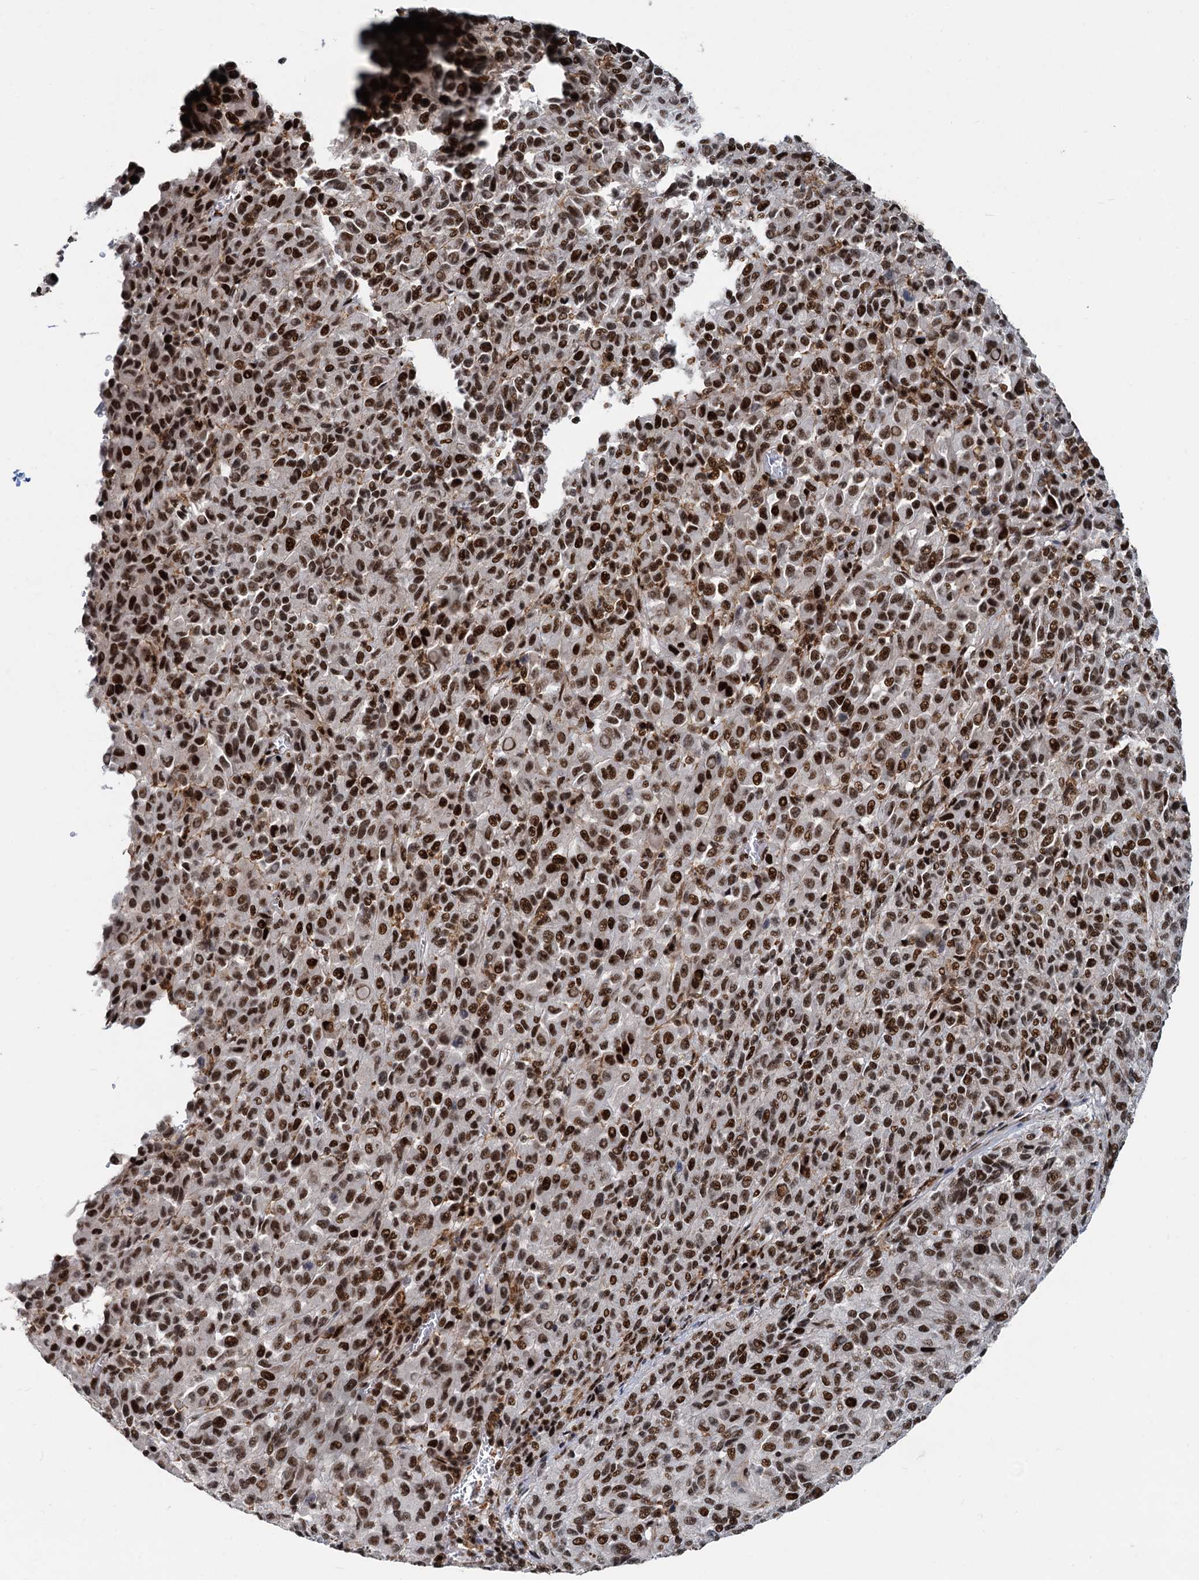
{"staining": {"intensity": "strong", "quantity": ">75%", "location": "nuclear"}, "tissue": "melanoma", "cell_type": "Tumor cells", "image_type": "cancer", "snomed": [{"axis": "morphology", "description": "Malignant melanoma, Metastatic site"}, {"axis": "topography", "description": "Lung"}], "caption": "This is a photomicrograph of IHC staining of melanoma, which shows strong positivity in the nuclear of tumor cells.", "gene": "RBM26", "patient": {"sex": "male", "age": 64}}